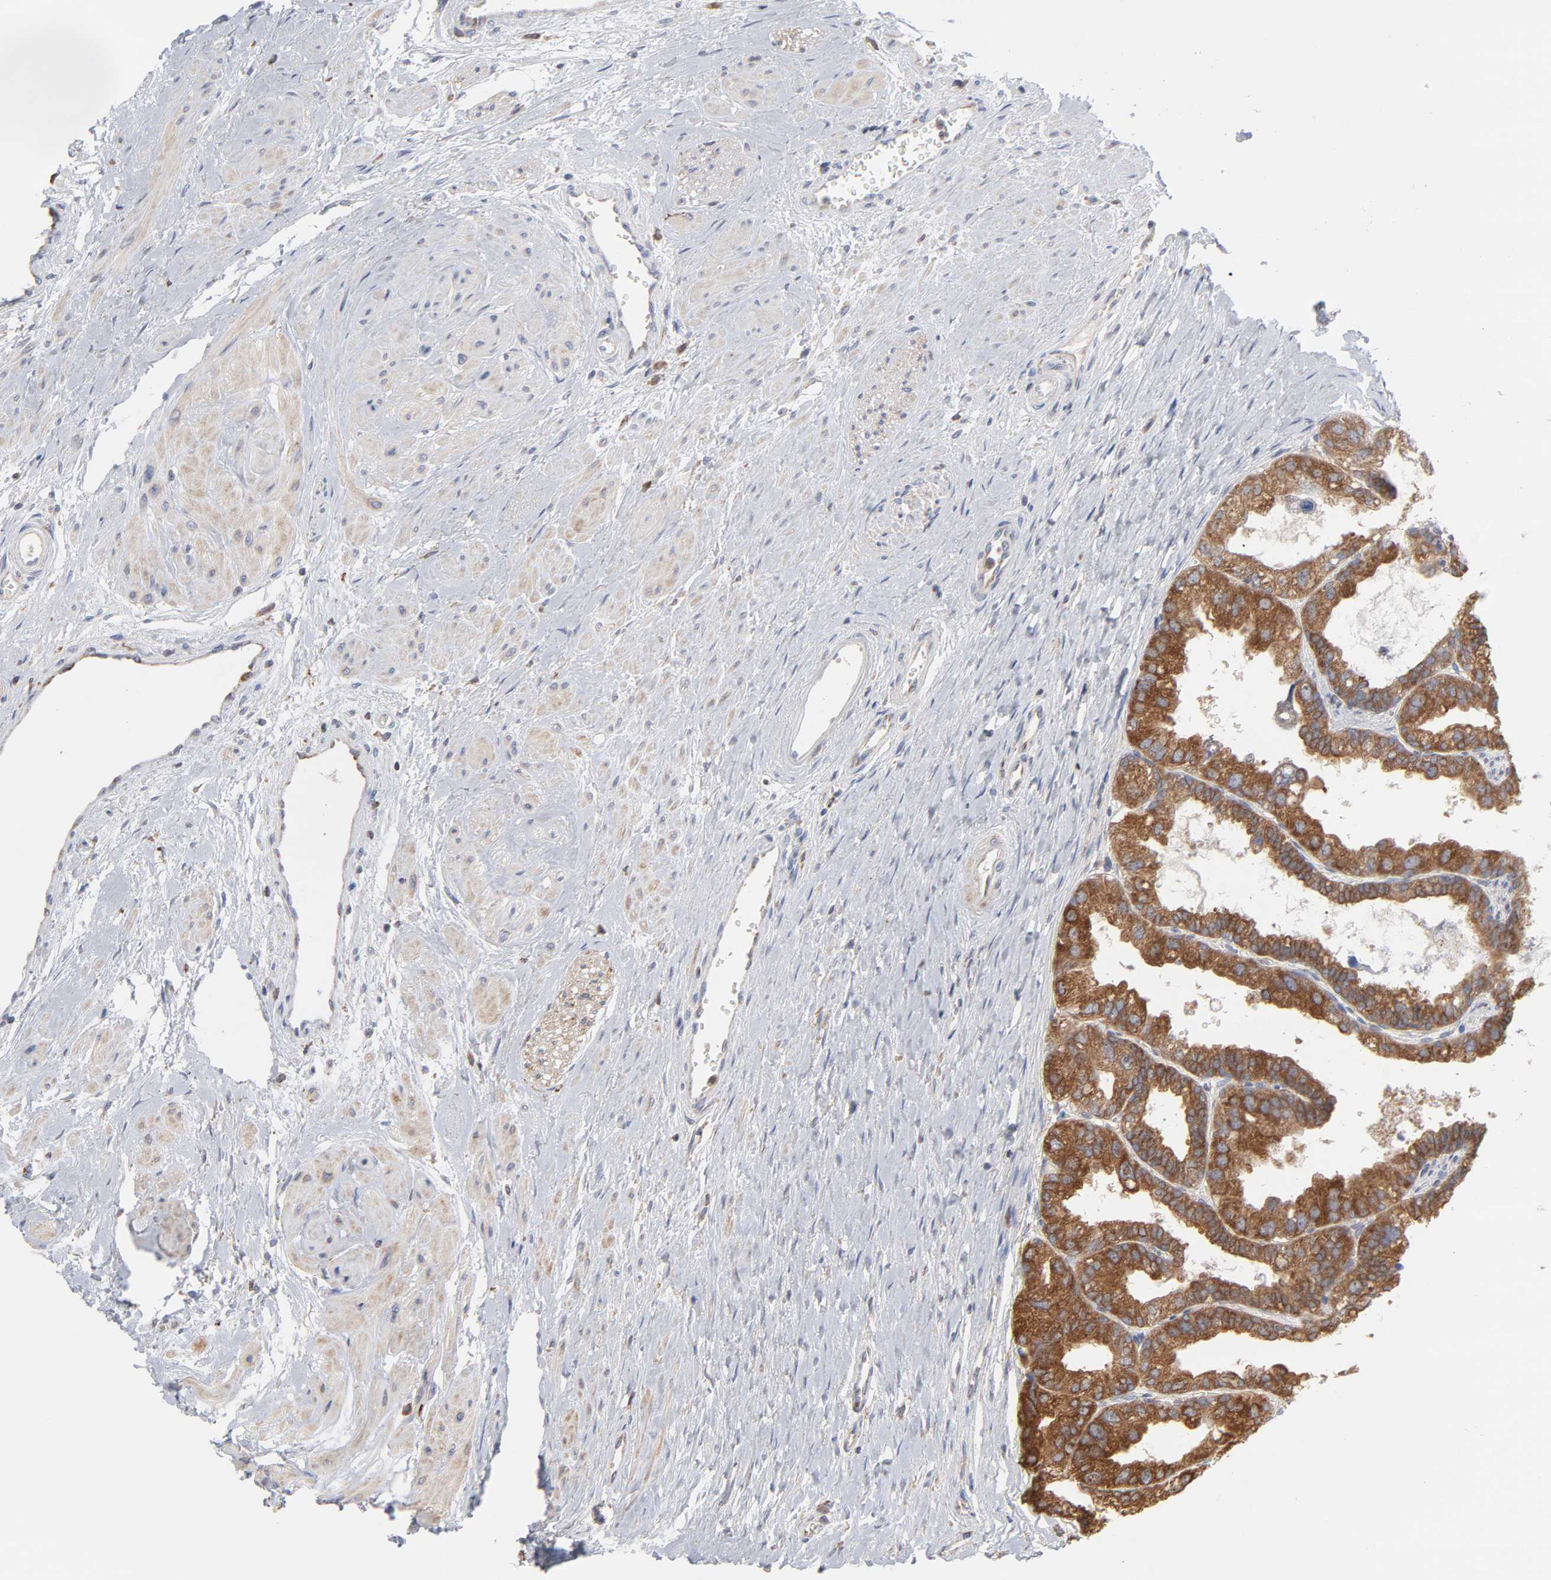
{"staining": {"intensity": "moderate", "quantity": ">75%", "location": "cytoplasmic/membranous"}, "tissue": "prostate", "cell_type": "Glandular cells", "image_type": "normal", "snomed": [{"axis": "morphology", "description": "Normal tissue, NOS"}, {"axis": "topography", "description": "Prostate"}], "caption": "Normal prostate shows moderate cytoplasmic/membranous positivity in about >75% of glandular cells.", "gene": "PPFIBP2", "patient": {"sex": "male", "age": 60}}